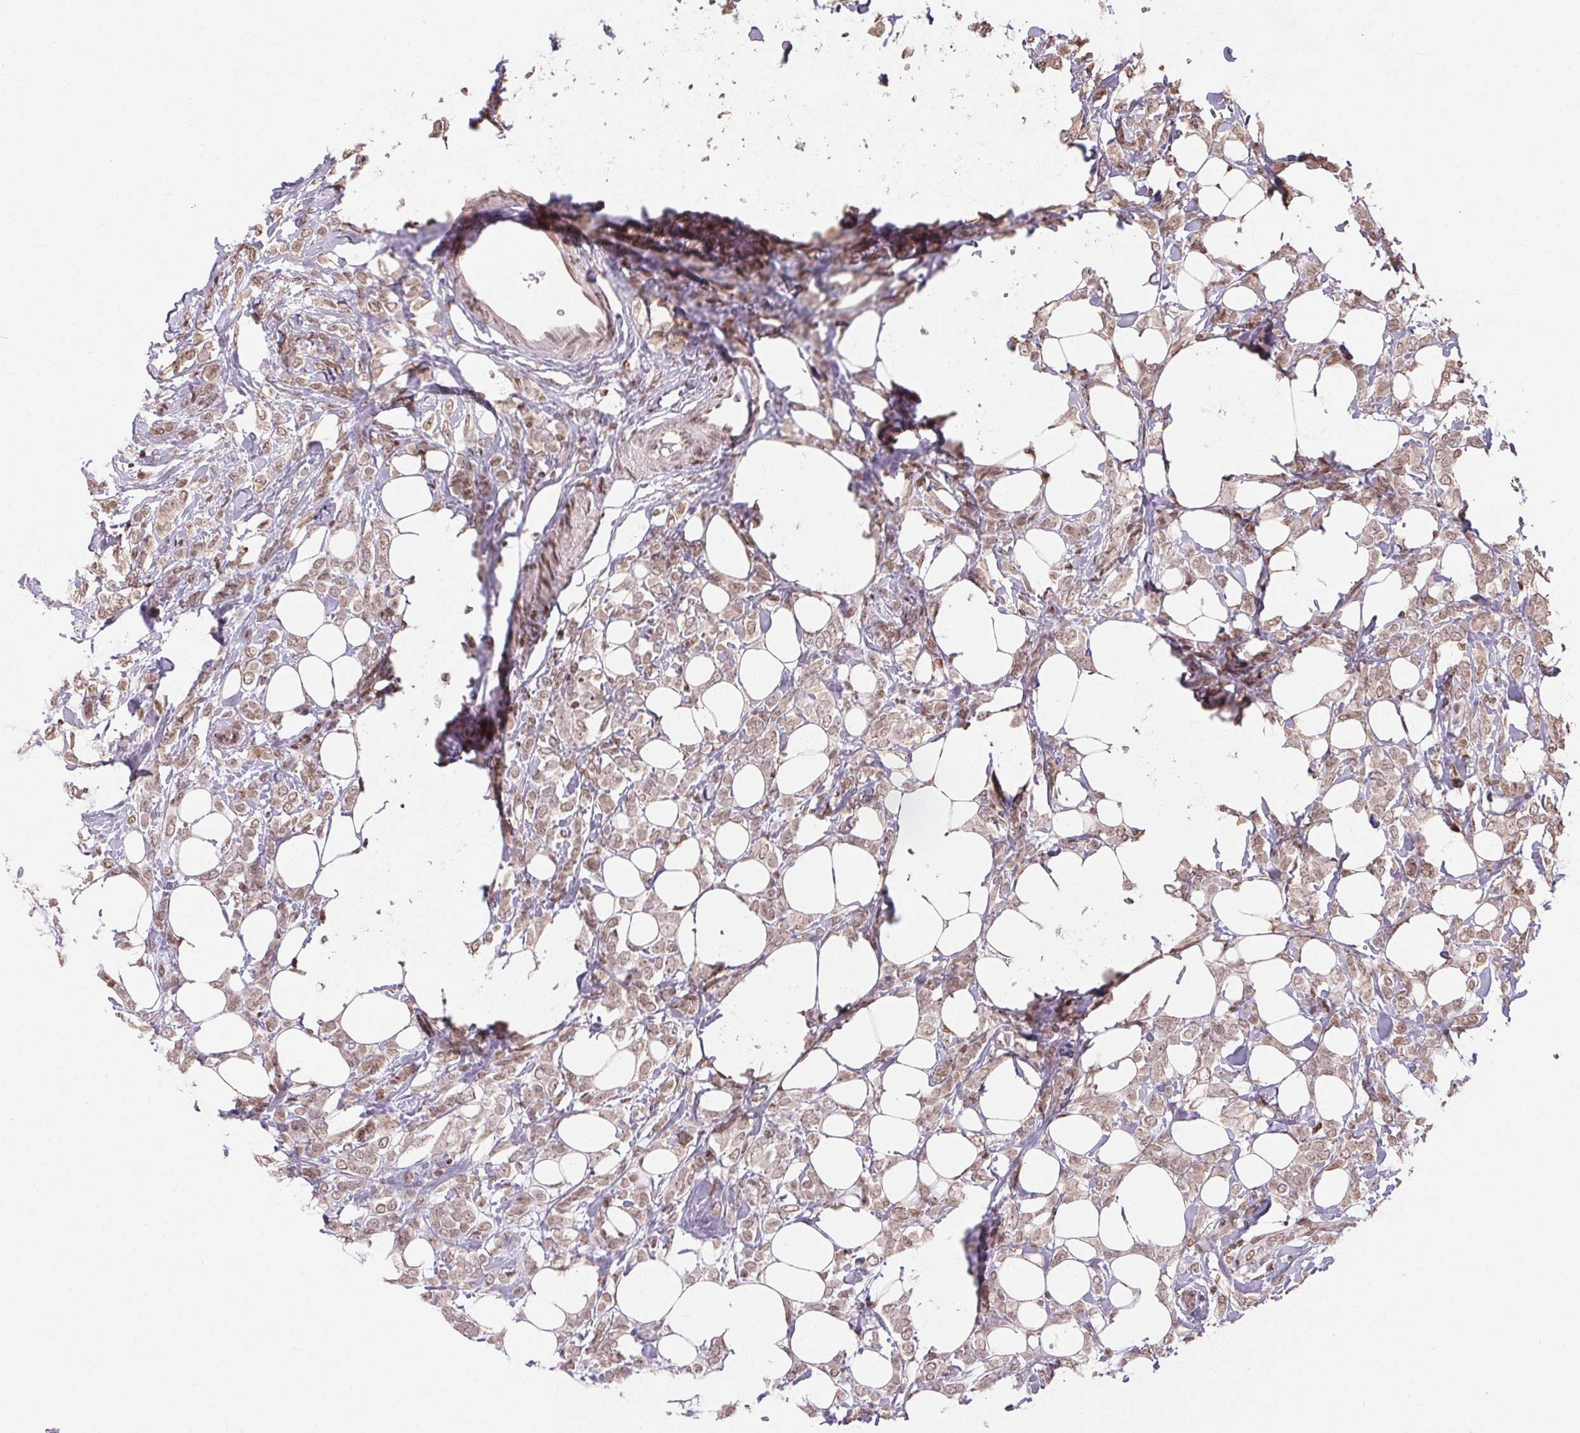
{"staining": {"intensity": "weak", "quantity": ">75%", "location": "nuclear"}, "tissue": "breast cancer", "cell_type": "Tumor cells", "image_type": "cancer", "snomed": [{"axis": "morphology", "description": "Lobular carcinoma"}, {"axis": "topography", "description": "Breast"}], "caption": "Weak nuclear staining is seen in approximately >75% of tumor cells in breast cancer (lobular carcinoma).", "gene": "MAPKAPK2", "patient": {"sex": "female", "age": 49}}